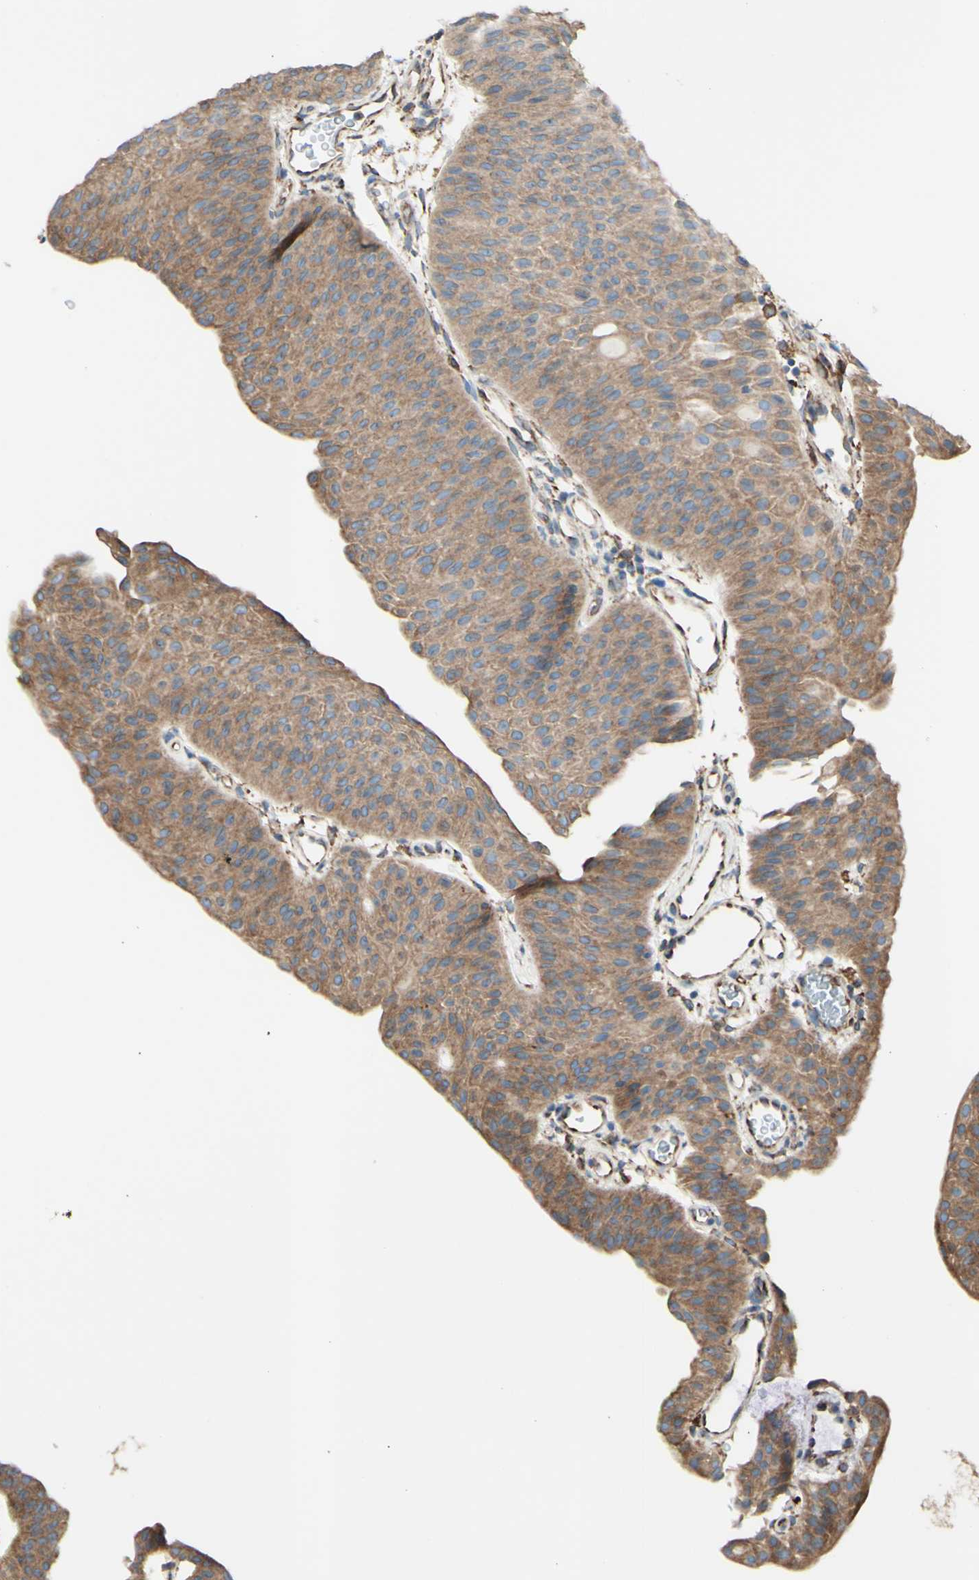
{"staining": {"intensity": "moderate", "quantity": ">75%", "location": "cytoplasmic/membranous"}, "tissue": "urothelial cancer", "cell_type": "Tumor cells", "image_type": "cancer", "snomed": [{"axis": "morphology", "description": "Urothelial carcinoma, Low grade"}, {"axis": "topography", "description": "Urinary bladder"}], "caption": "This image shows IHC staining of human urothelial cancer, with medium moderate cytoplasmic/membranous staining in approximately >75% of tumor cells.", "gene": "DNAJB11", "patient": {"sex": "female", "age": 60}}